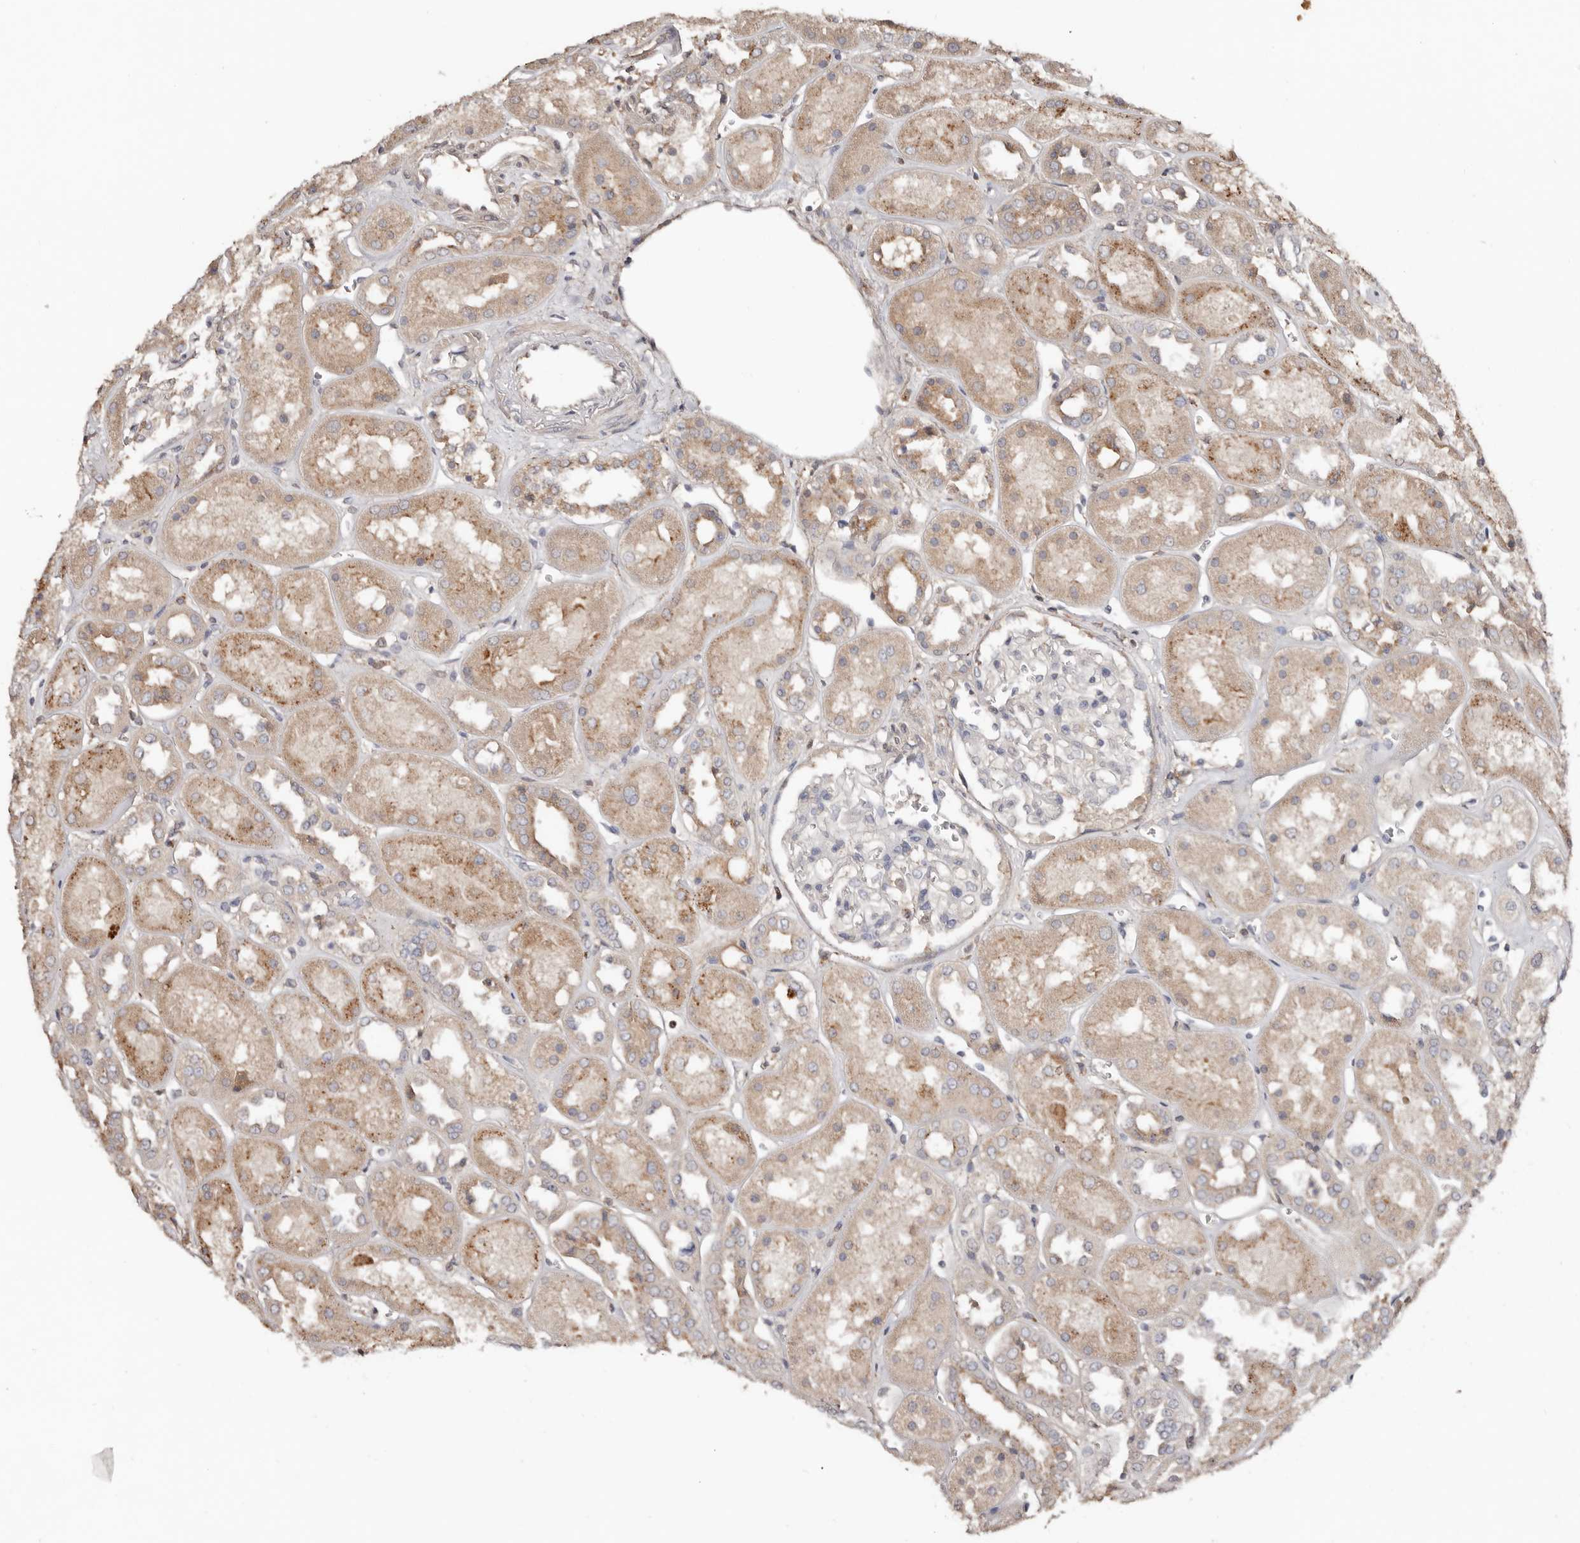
{"staining": {"intensity": "negative", "quantity": "none", "location": "none"}, "tissue": "kidney", "cell_type": "Cells in glomeruli", "image_type": "normal", "snomed": [{"axis": "morphology", "description": "Normal tissue, NOS"}, {"axis": "topography", "description": "Kidney"}], "caption": "Human kidney stained for a protein using immunohistochemistry (IHC) shows no expression in cells in glomeruli.", "gene": "SLC39A2", "patient": {"sex": "male", "age": 70}}